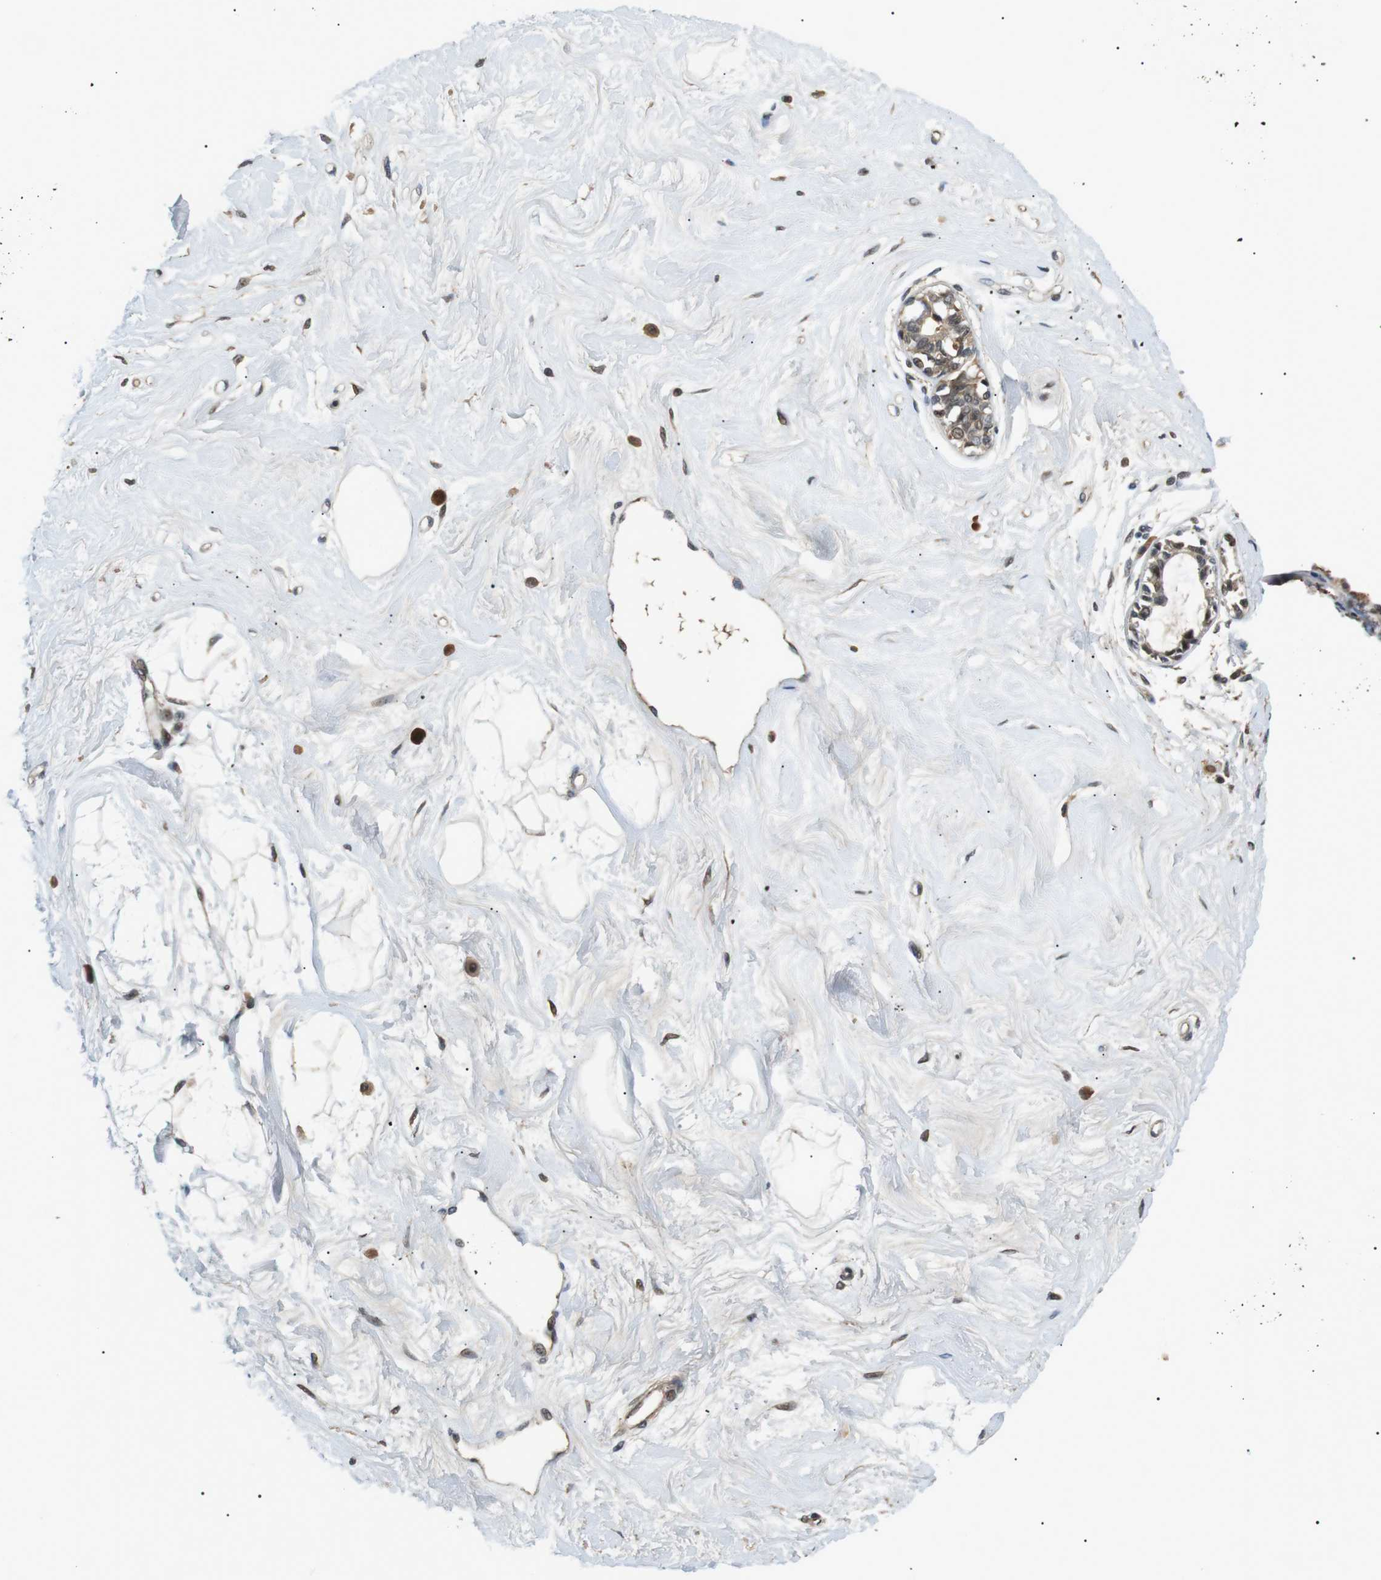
{"staining": {"intensity": "negative", "quantity": "none", "location": "none"}, "tissue": "breast", "cell_type": "Adipocytes", "image_type": "normal", "snomed": [{"axis": "morphology", "description": "Normal tissue, NOS"}, {"axis": "topography", "description": "Breast"}], "caption": "Immunohistochemistry (IHC) image of benign breast: breast stained with DAB (3,3'-diaminobenzidine) reveals no significant protein positivity in adipocytes. The staining is performed using DAB brown chromogen with nuclei counter-stained in using hematoxylin.", "gene": "HSPA13", "patient": {"sex": "female", "age": 45}}